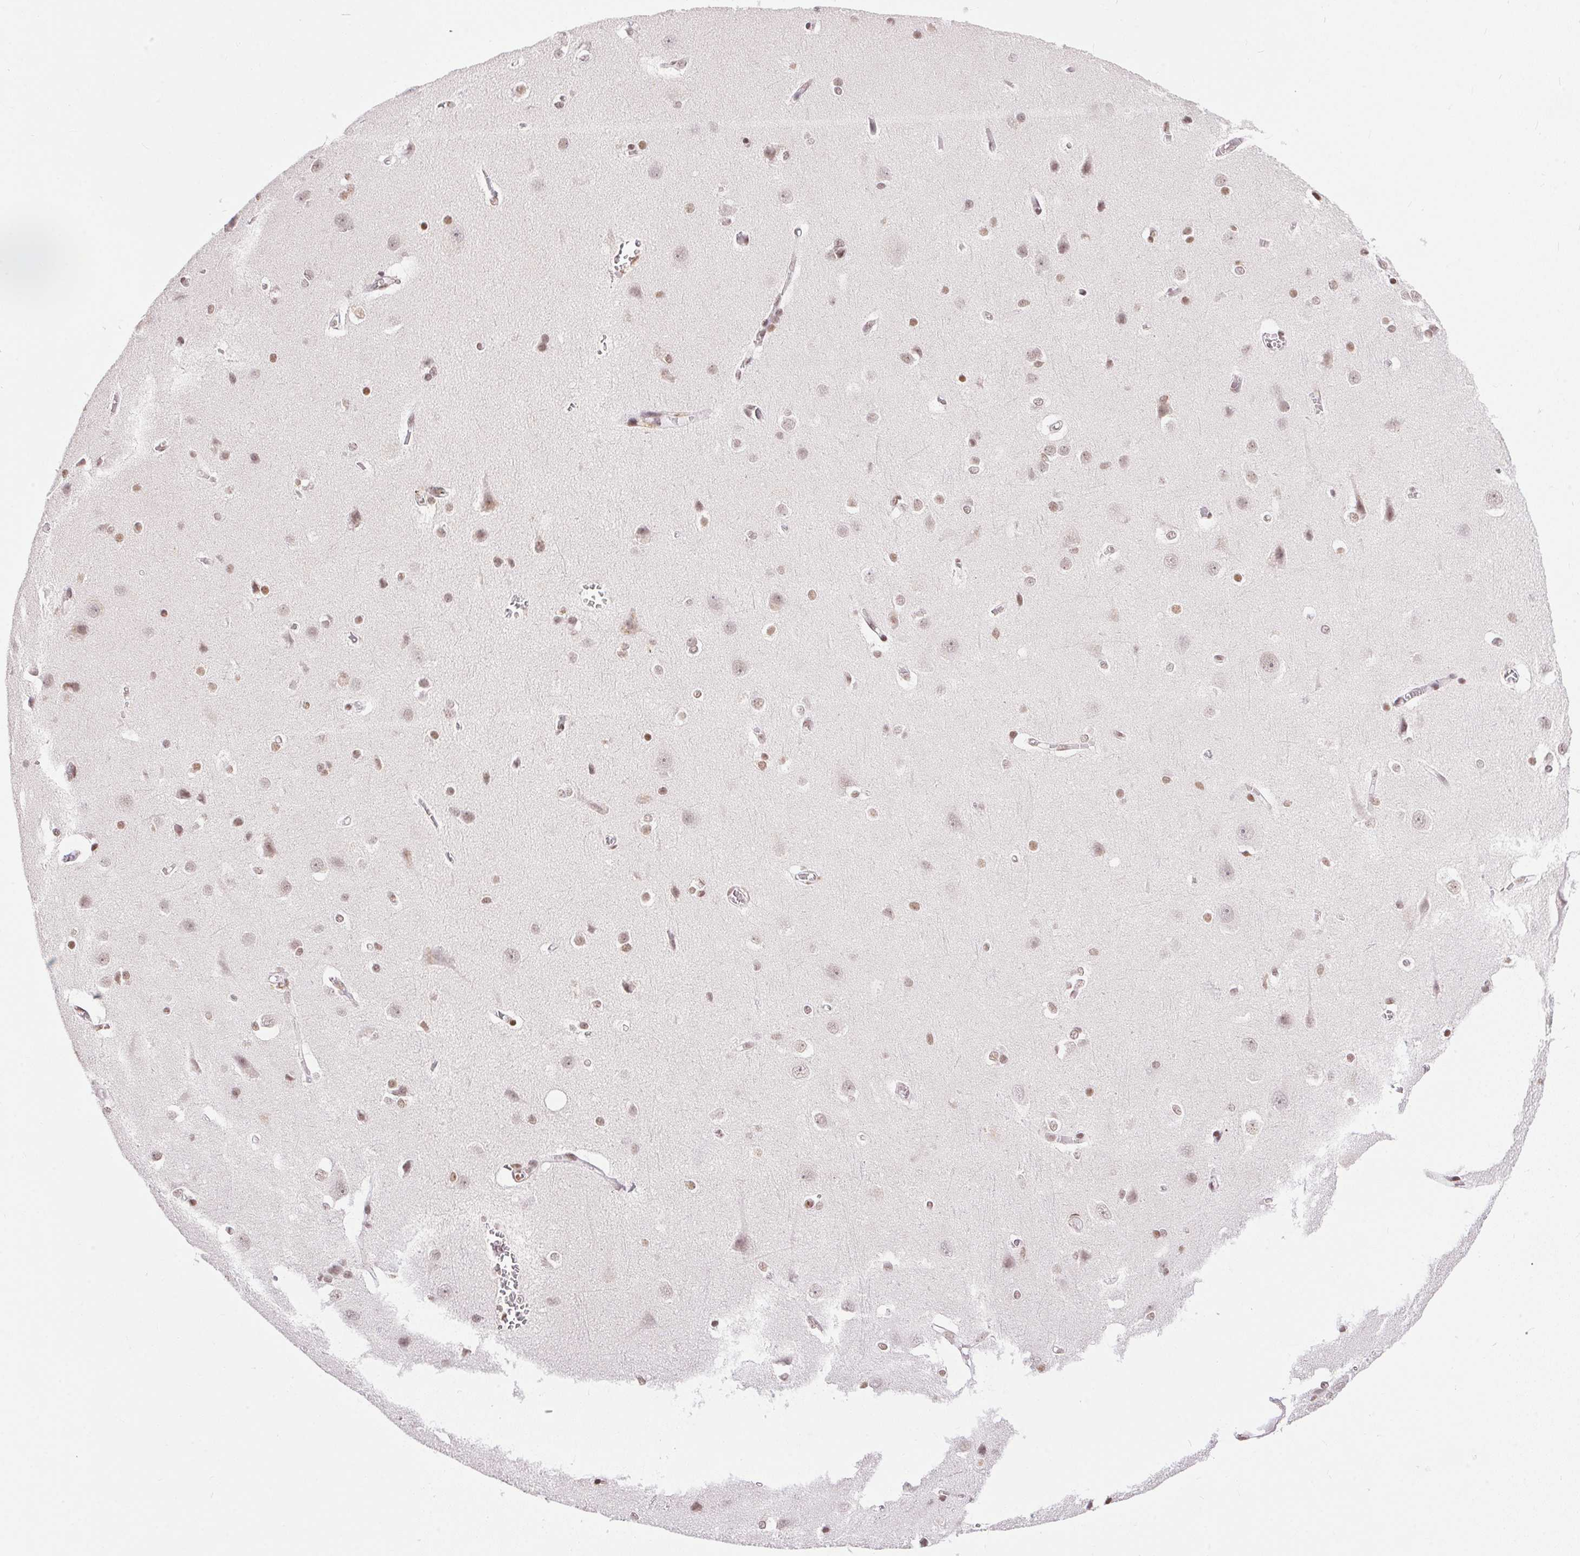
{"staining": {"intensity": "weak", "quantity": "25%-75%", "location": "nuclear"}, "tissue": "cerebral cortex", "cell_type": "Endothelial cells", "image_type": "normal", "snomed": [{"axis": "morphology", "description": "Normal tissue, NOS"}, {"axis": "topography", "description": "Cerebral cortex"}], "caption": "Immunohistochemical staining of benign human cerebral cortex reveals 25%-75% levels of weak nuclear protein staining in about 25%-75% of endothelial cells.", "gene": "NFE2L1", "patient": {"sex": "male", "age": 37}}